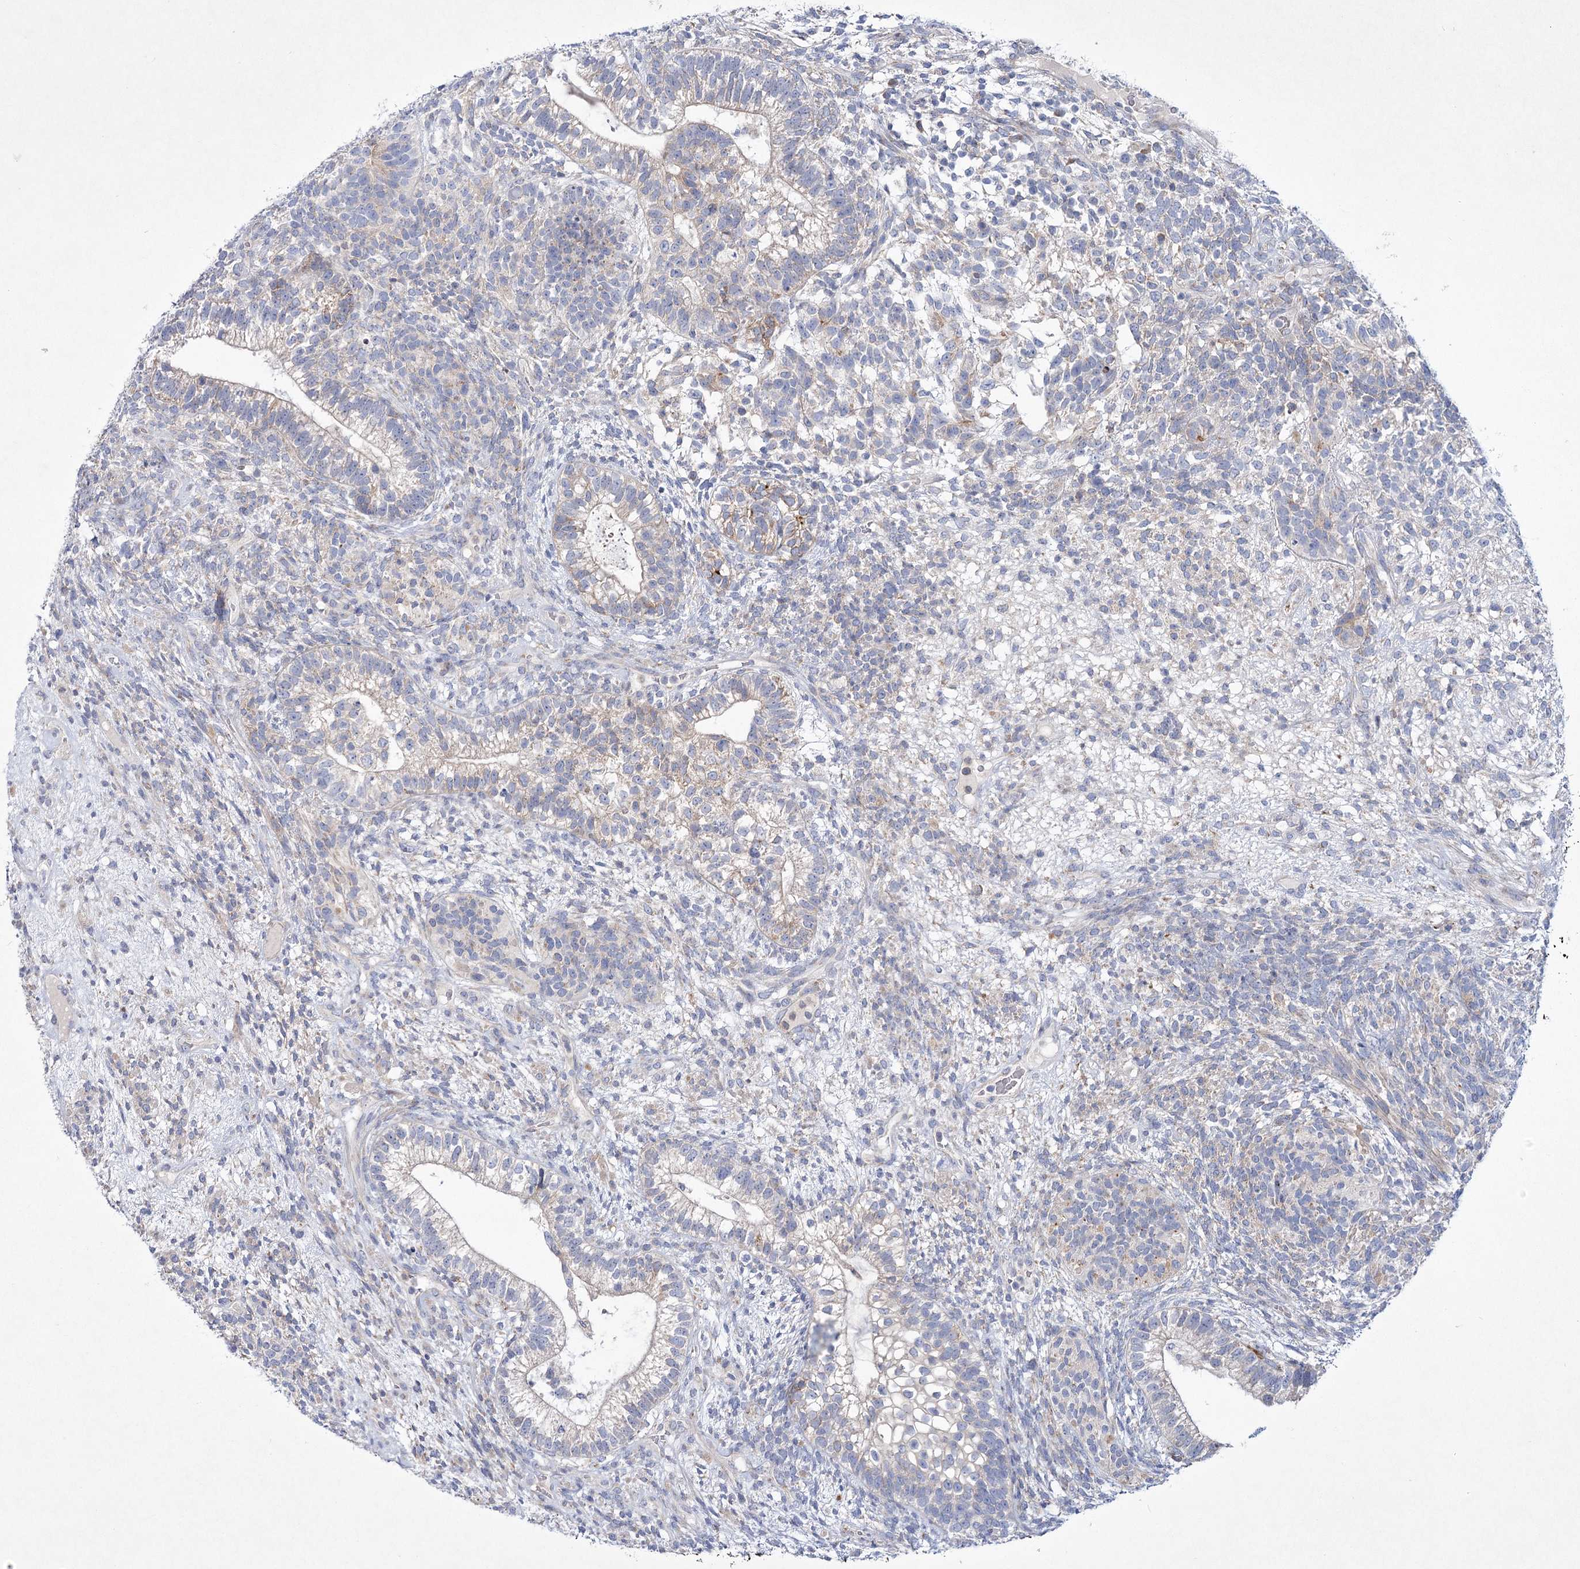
{"staining": {"intensity": "weak", "quantity": "<25%", "location": "cytoplasmic/membranous"}, "tissue": "testis cancer", "cell_type": "Tumor cells", "image_type": "cancer", "snomed": [{"axis": "morphology", "description": "Seminoma, NOS"}, {"axis": "morphology", "description": "Carcinoma, Embryonal, NOS"}, {"axis": "topography", "description": "Testis"}], "caption": "This is an immunohistochemistry photomicrograph of testis cancer. There is no expression in tumor cells.", "gene": "ARFGEF3", "patient": {"sex": "male", "age": 28}}